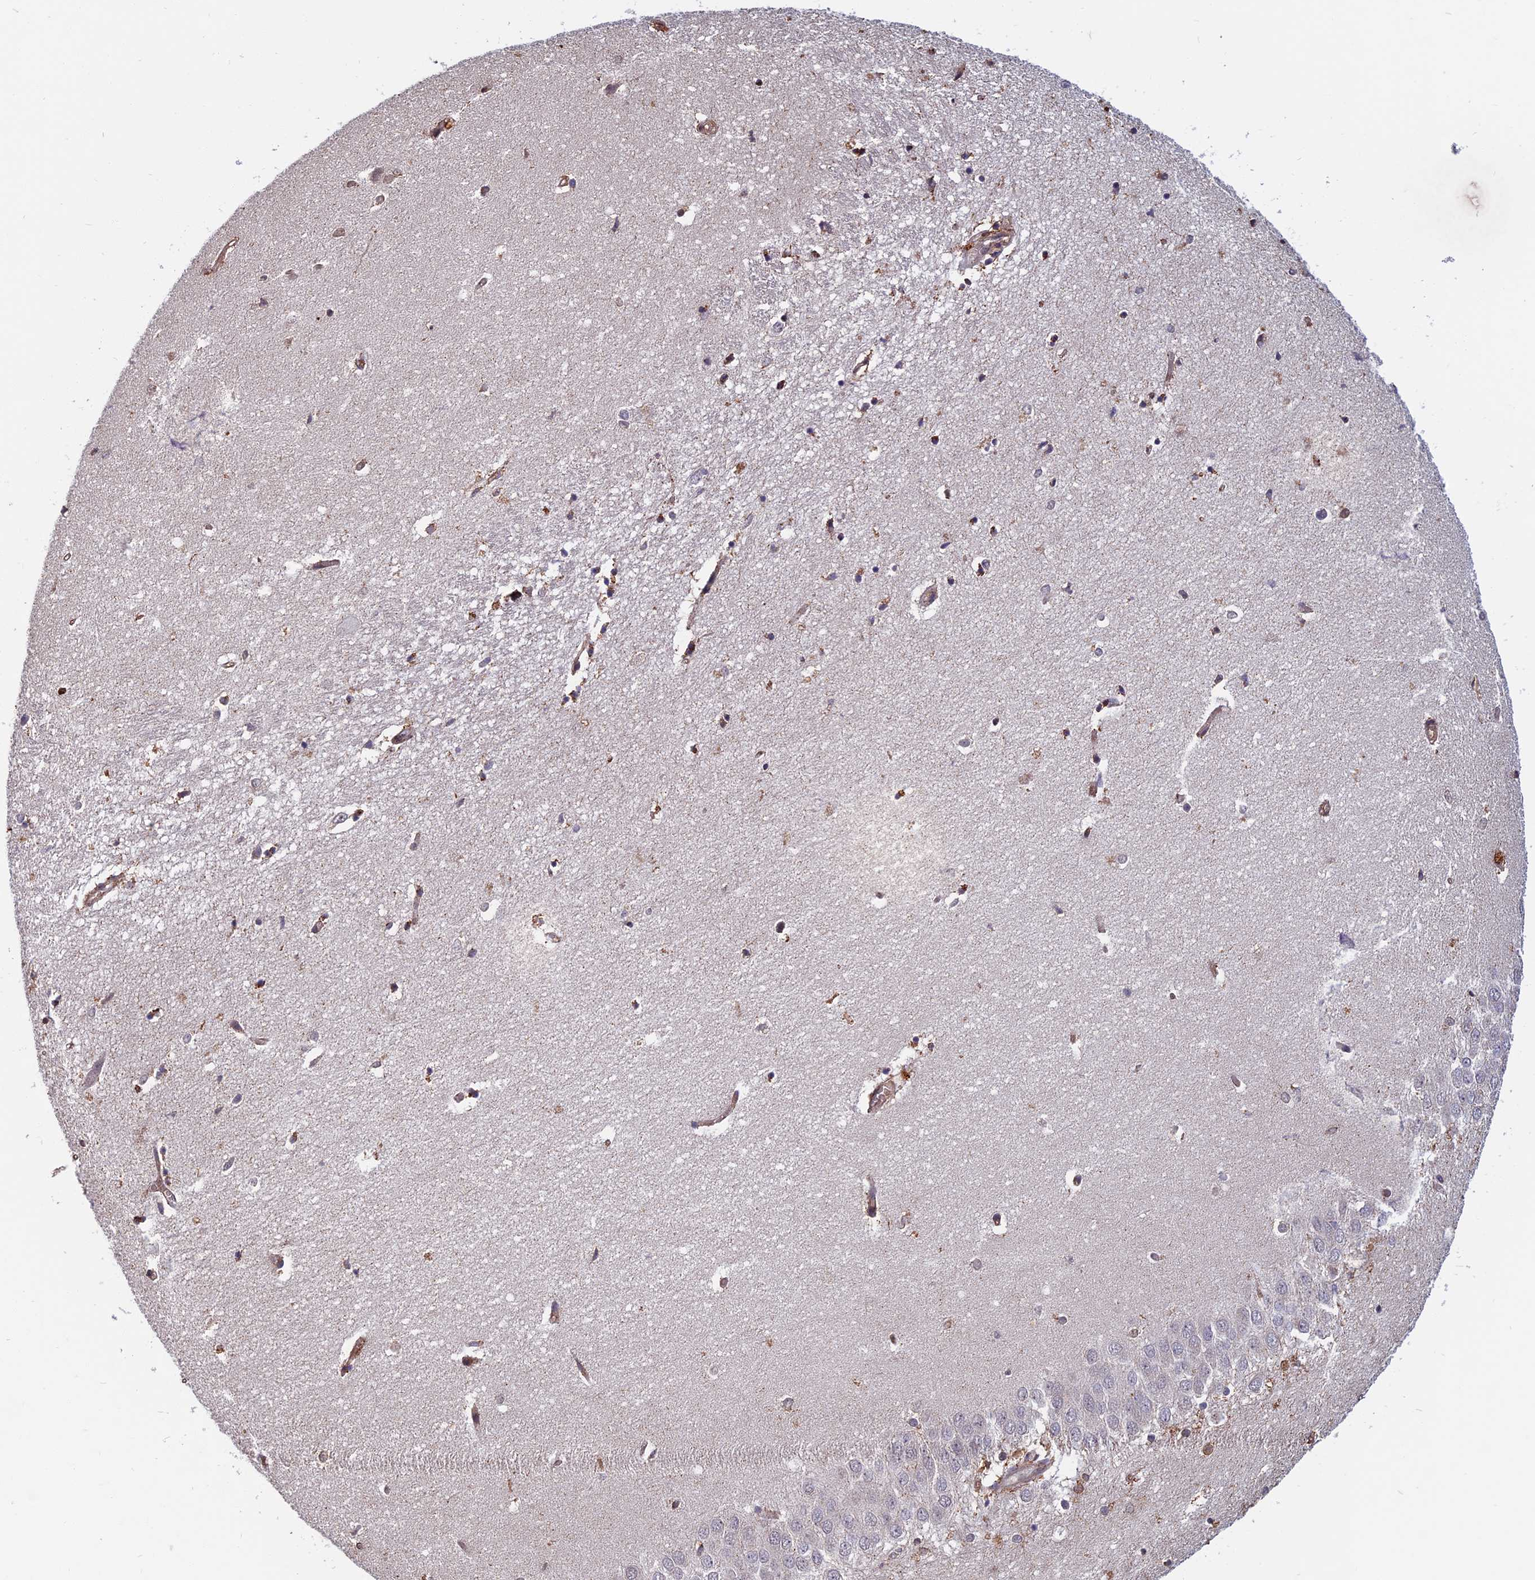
{"staining": {"intensity": "moderate", "quantity": "<25%", "location": "cytoplasmic/membranous"}, "tissue": "hippocampus", "cell_type": "Glial cells", "image_type": "normal", "snomed": [{"axis": "morphology", "description": "Normal tissue, NOS"}, {"axis": "topography", "description": "Hippocampus"}], "caption": "About <25% of glial cells in unremarkable hippocampus exhibit moderate cytoplasmic/membranous protein staining as visualized by brown immunohistochemical staining.", "gene": "SPG11", "patient": {"sex": "female", "age": 64}}